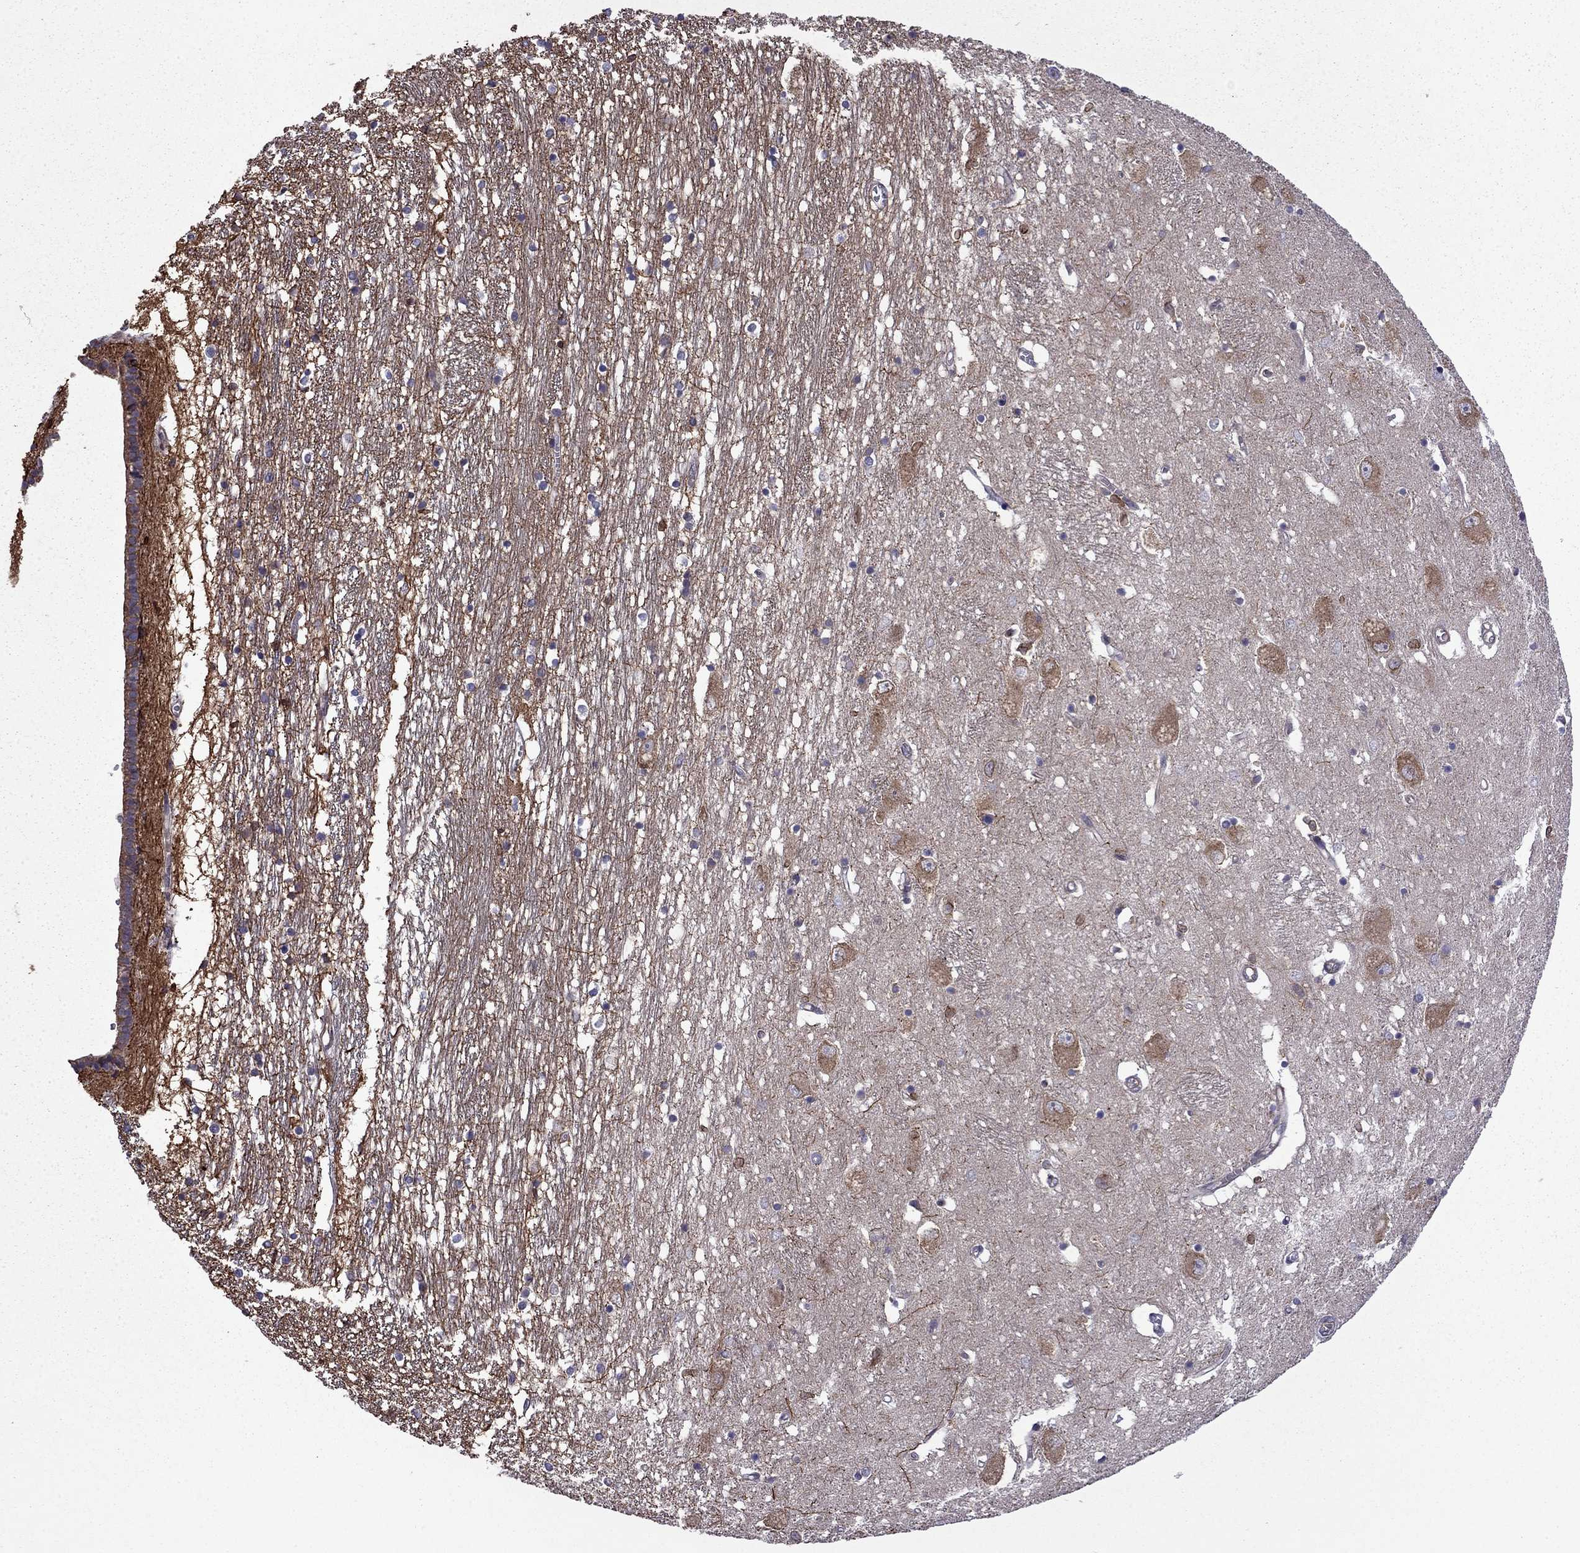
{"staining": {"intensity": "strong", "quantity": "<25%", "location": "cytoplasmic/membranous,nuclear"}, "tissue": "caudate", "cell_type": "Glial cells", "image_type": "normal", "snomed": [{"axis": "morphology", "description": "Normal tissue, NOS"}, {"axis": "topography", "description": "Lateral ventricle wall"}], "caption": "A medium amount of strong cytoplasmic/membranous,nuclear expression is identified in approximately <25% of glial cells in normal caudate.", "gene": "CDC42BPA", "patient": {"sex": "female", "age": 71}}